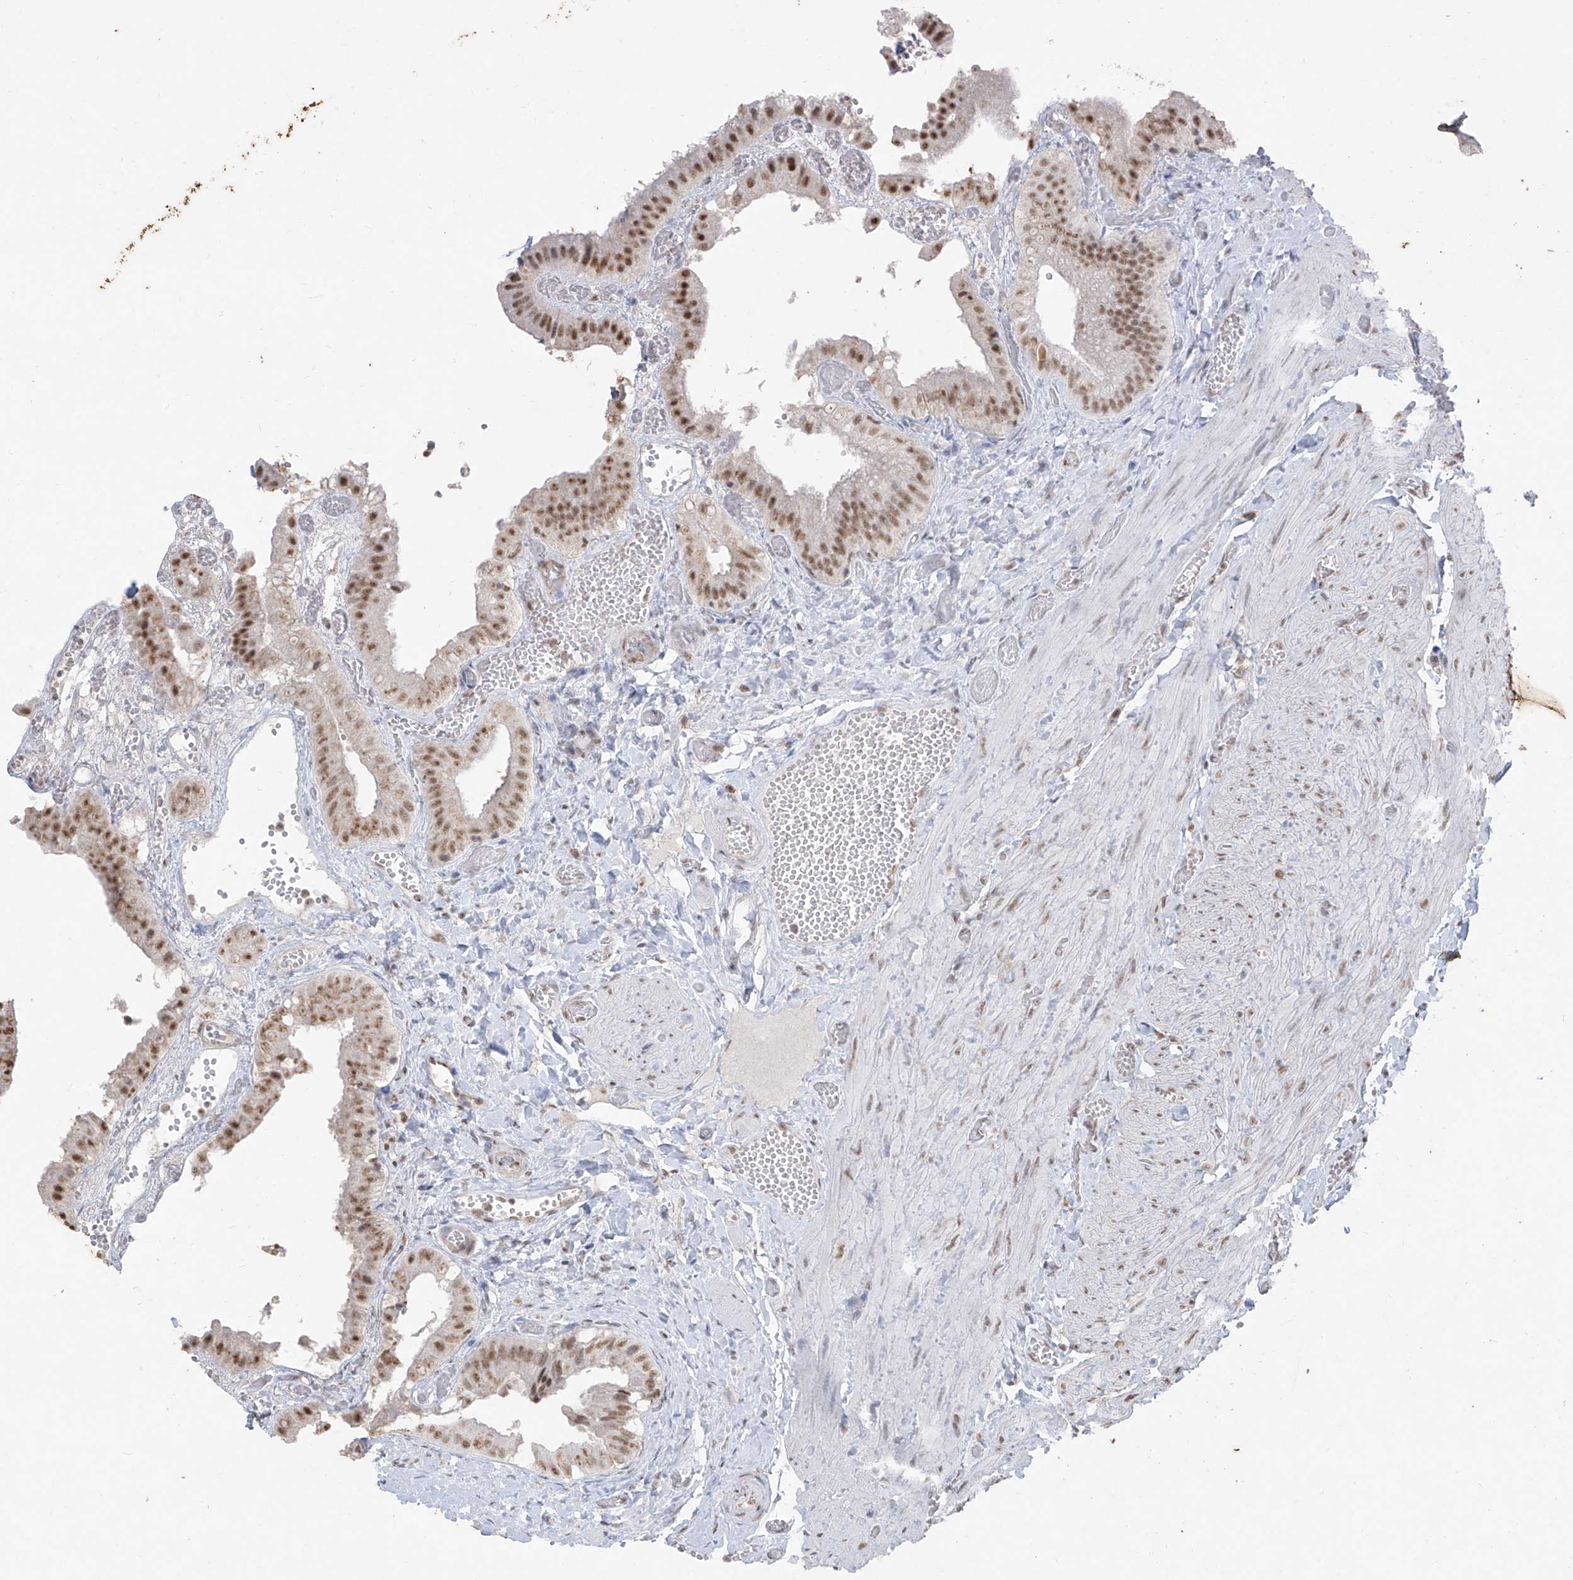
{"staining": {"intensity": "moderate", "quantity": ">75%", "location": "nuclear"}, "tissue": "gallbladder", "cell_type": "Glandular cells", "image_type": "normal", "snomed": [{"axis": "morphology", "description": "Normal tissue, NOS"}, {"axis": "topography", "description": "Gallbladder"}], "caption": "Gallbladder was stained to show a protein in brown. There is medium levels of moderate nuclear expression in approximately >75% of glandular cells. The staining was performed using DAB (3,3'-diaminobenzidine) to visualize the protein expression in brown, while the nuclei were stained in blue with hematoxylin (Magnification: 20x).", "gene": "TFEC", "patient": {"sex": "female", "age": 64}}